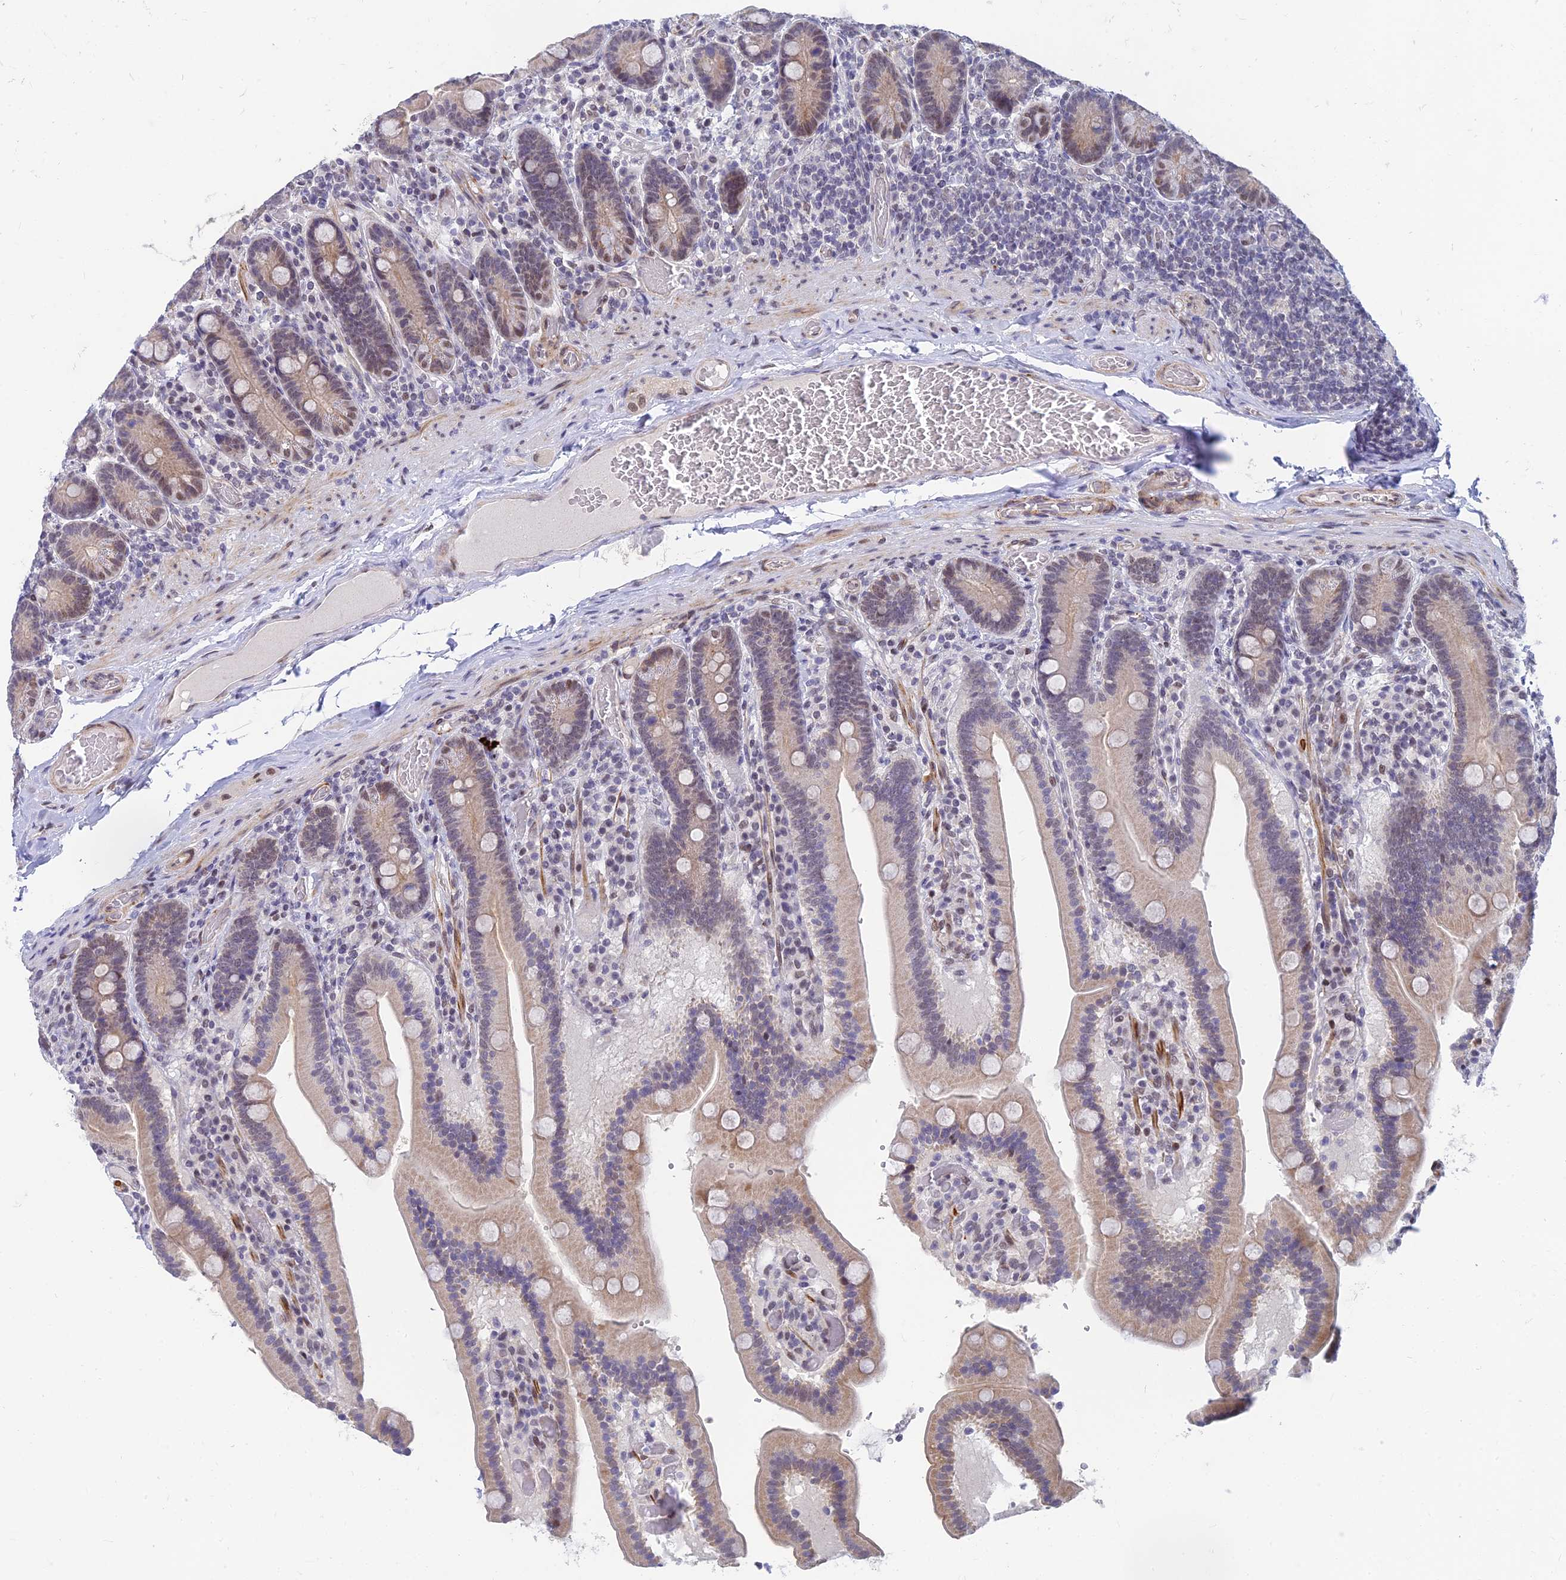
{"staining": {"intensity": "moderate", "quantity": "<25%", "location": "cytoplasmic/membranous"}, "tissue": "duodenum", "cell_type": "Glandular cells", "image_type": "normal", "snomed": [{"axis": "morphology", "description": "Normal tissue, NOS"}, {"axis": "topography", "description": "Duodenum"}], "caption": "Duodenum stained for a protein reveals moderate cytoplasmic/membranous positivity in glandular cells. (DAB IHC, brown staining for protein, blue staining for nuclei).", "gene": "CLK4", "patient": {"sex": "female", "age": 62}}